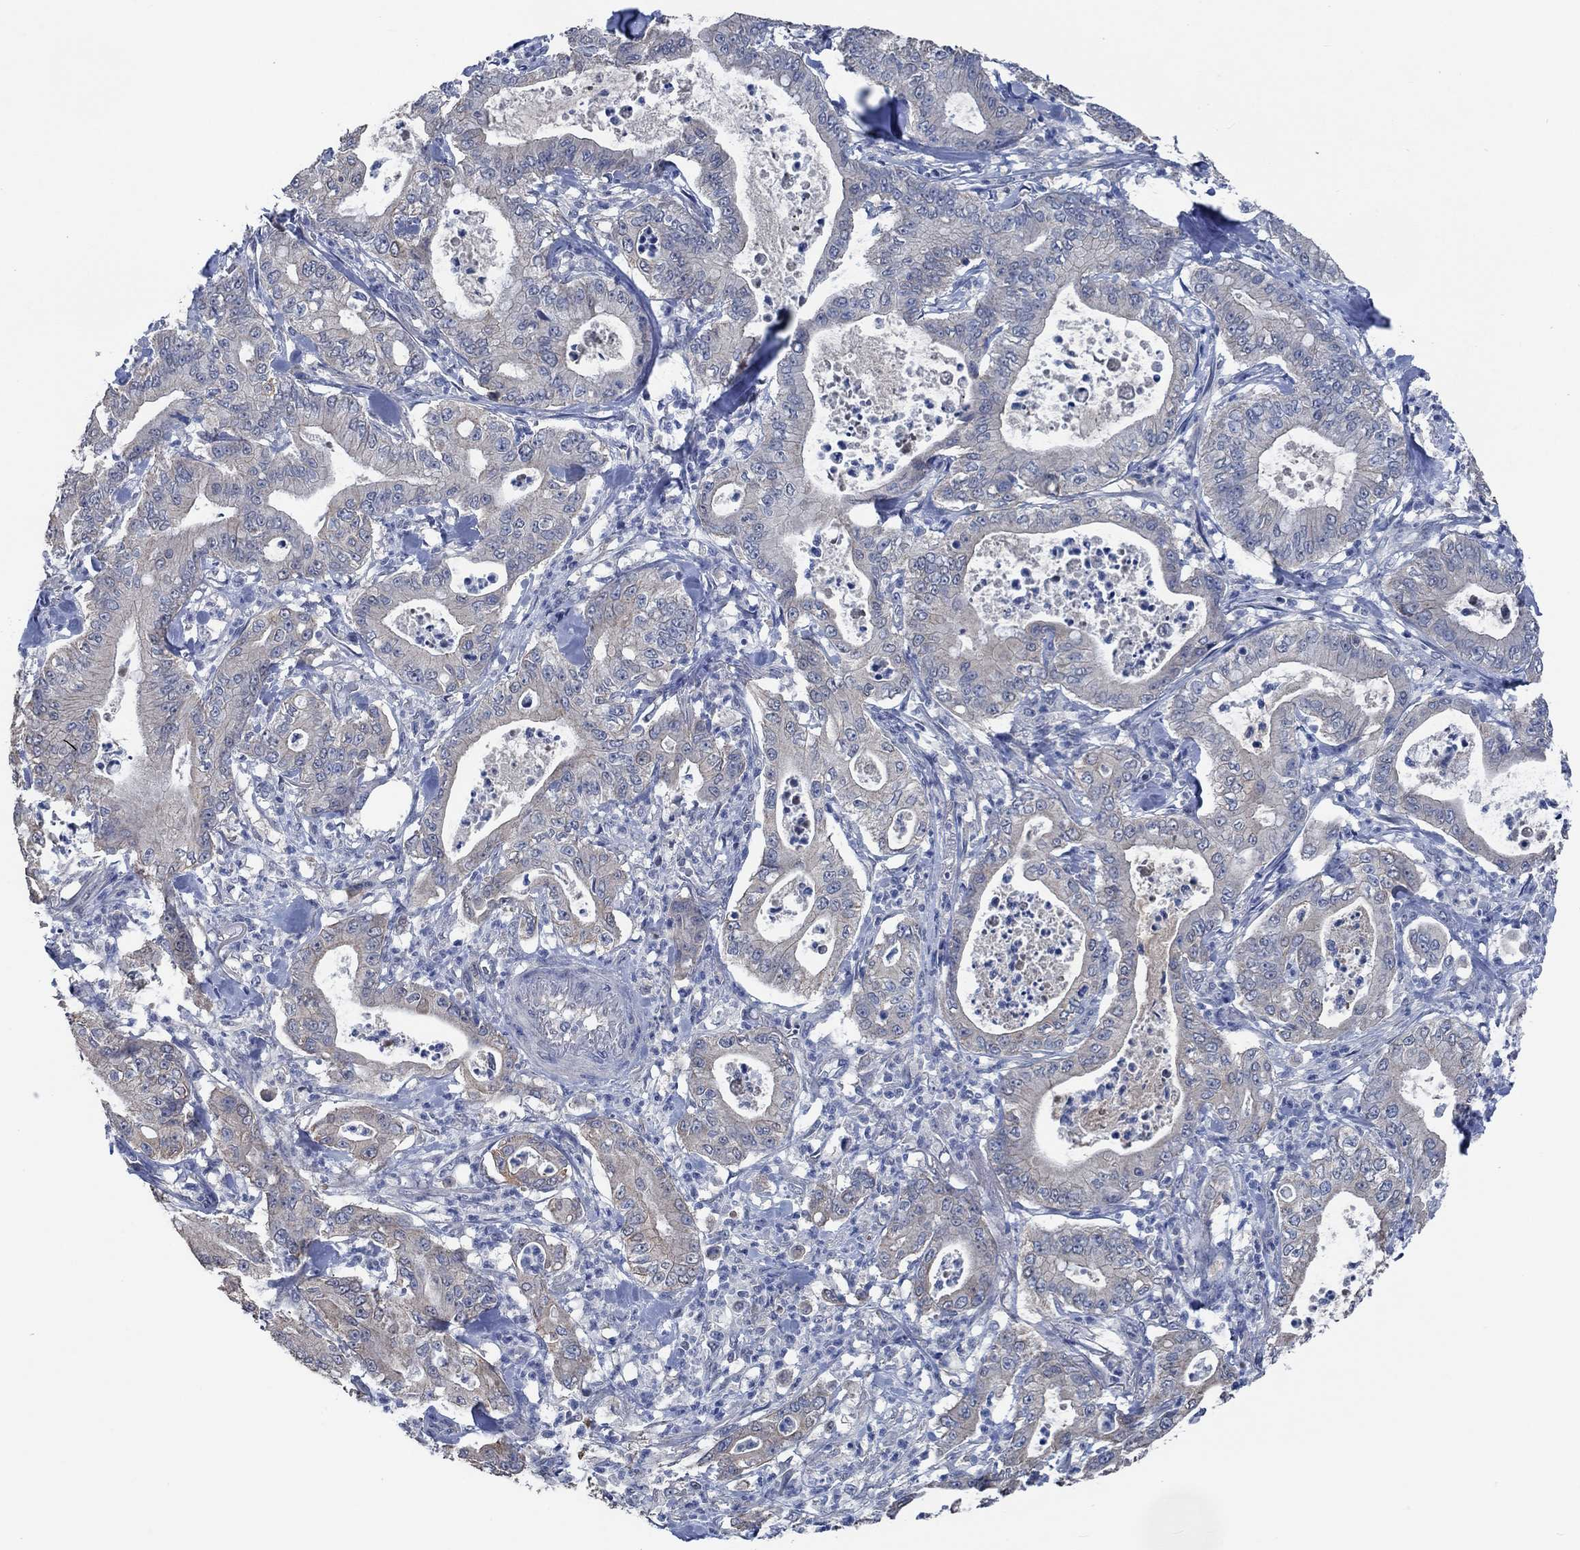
{"staining": {"intensity": "negative", "quantity": "none", "location": "none"}, "tissue": "pancreatic cancer", "cell_type": "Tumor cells", "image_type": "cancer", "snomed": [{"axis": "morphology", "description": "Adenocarcinoma, NOS"}, {"axis": "topography", "description": "Pancreas"}], "caption": "Human adenocarcinoma (pancreatic) stained for a protein using IHC shows no staining in tumor cells.", "gene": "OBSCN", "patient": {"sex": "male", "age": 71}}